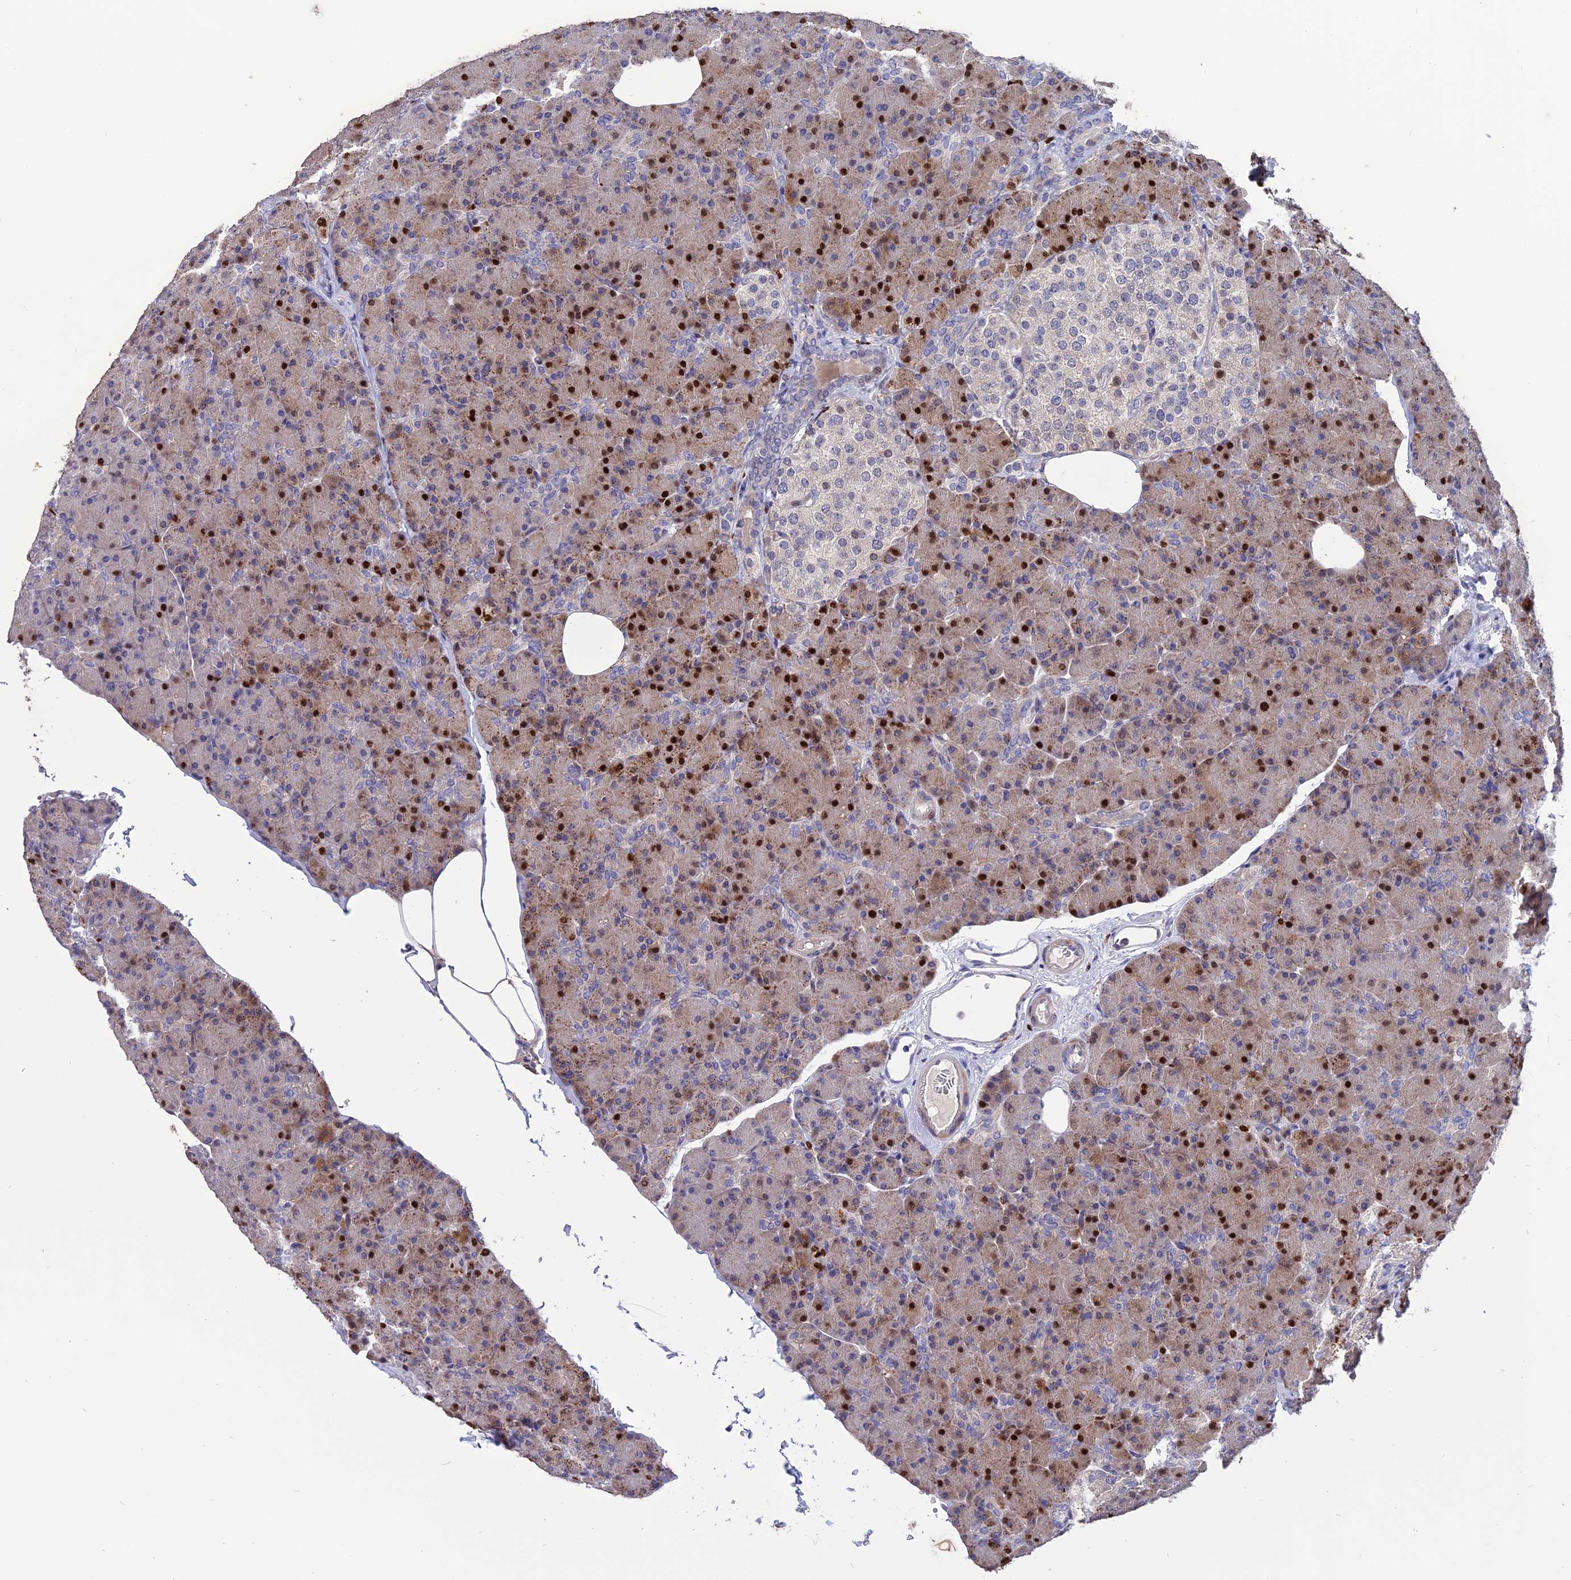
{"staining": {"intensity": "strong", "quantity": "25%-75%", "location": "nuclear"}, "tissue": "pancreas", "cell_type": "Exocrine glandular cells", "image_type": "normal", "snomed": [{"axis": "morphology", "description": "Normal tissue, NOS"}, {"axis": "topography", "description": "Pancreas"}], "caption": "This image shows IHC staining of benign human pancreas, with high strong nuclear positivity in about 25%-75% of exocrine glandular cells.", "gene": "TMEM263", "patient": {"sex": "female", "age": 43}}